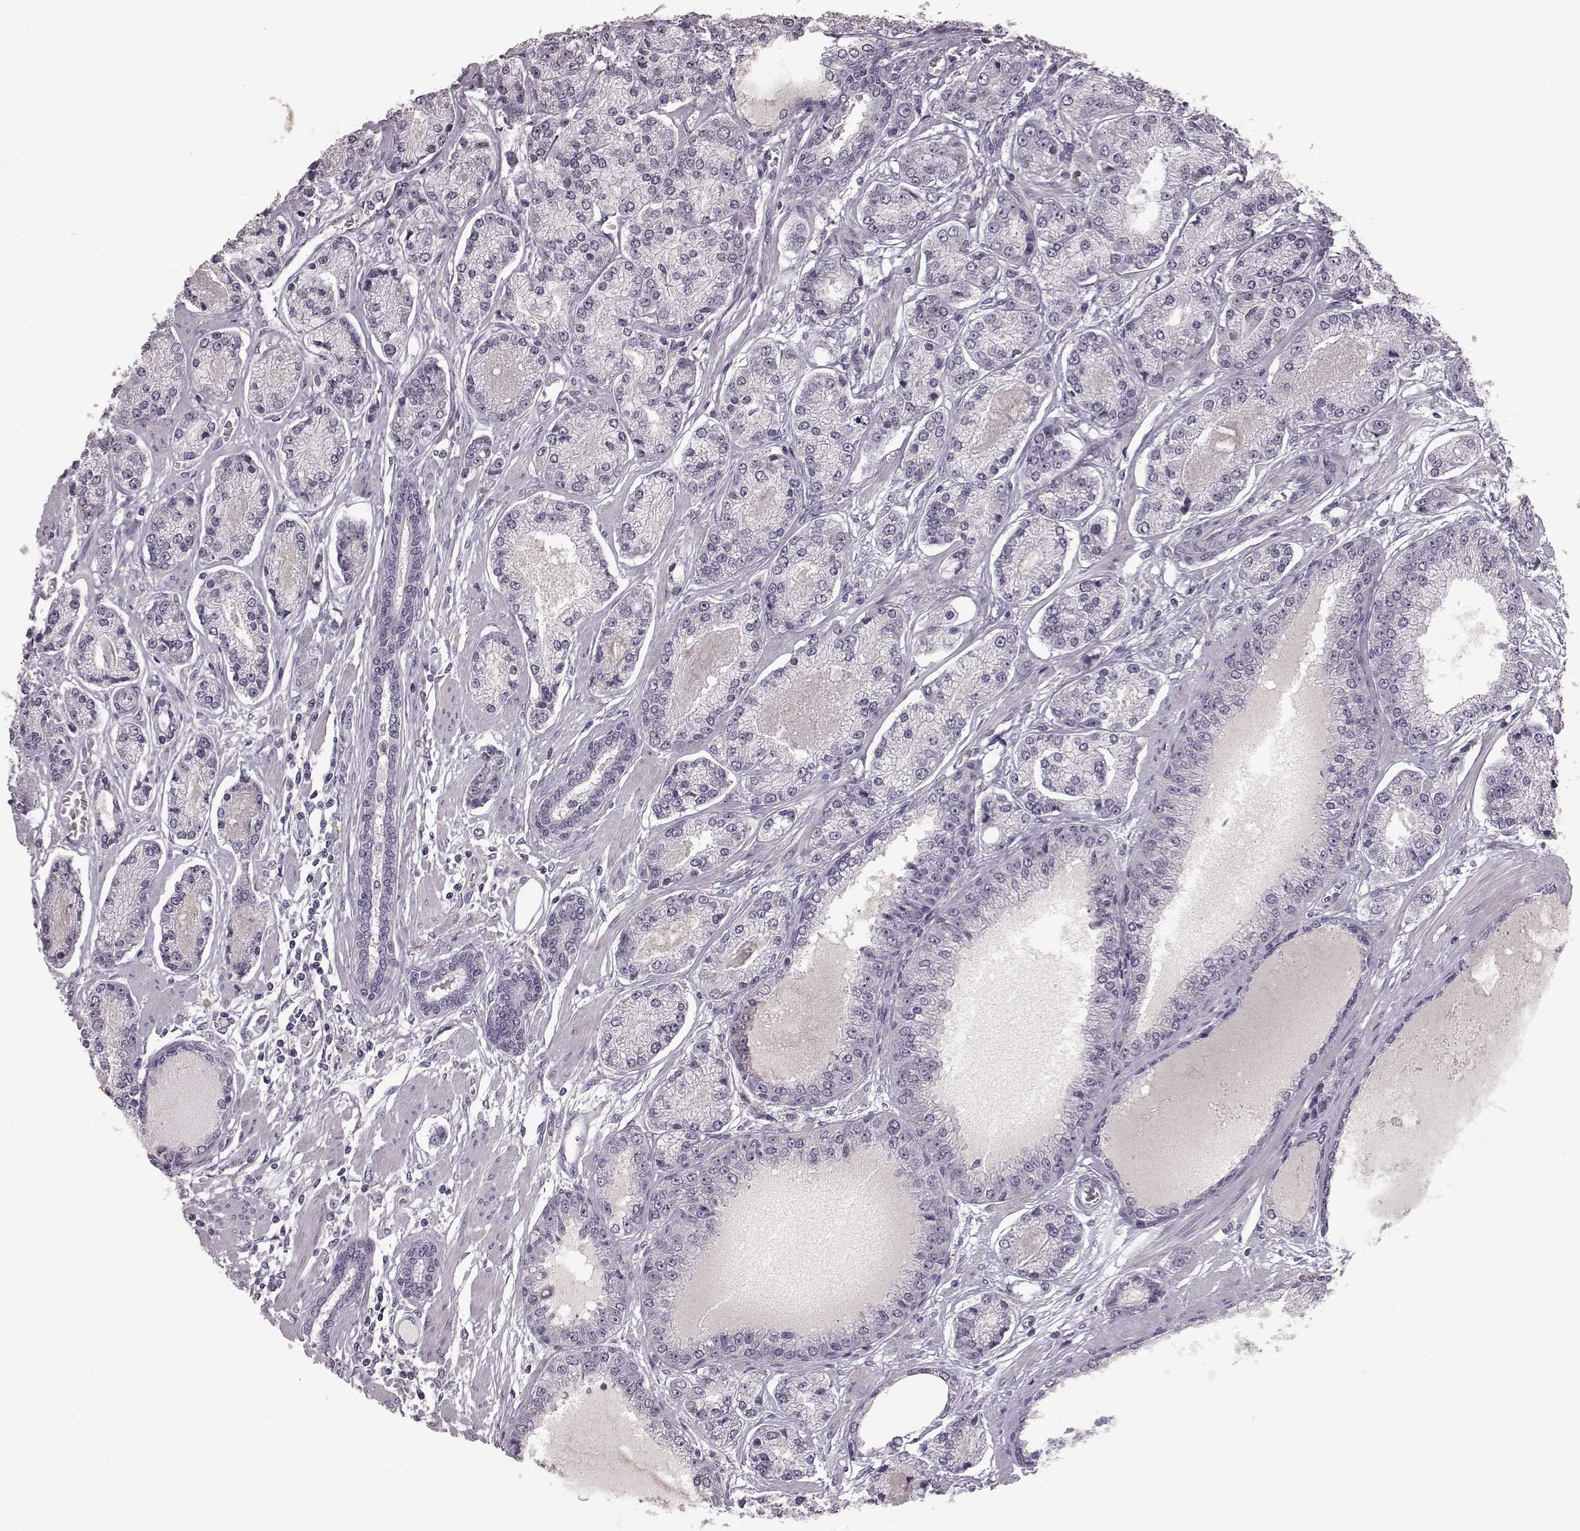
{"staining": {"intensity": "negative", "quantity": "none", "location": "none"}, "tissue": "prostate cancer", "cell_type": "Tumor cells", "image_type": "cancer", "snomed": [{"axis": "morphology", "description": "Adenocarcinoma, NOS"}, {"axis": "topography", "description": "Prostate"}], "caption": "Prostate cancer (adenocarcinoma) was stained to show a protein in brown. There is no significant staining in tumor cells. (Brightfield microscopy of DAB (3,3'-diaminobenzidine) immunohistochemistry (IHC) at high magnification).", "gene": "LHB", "patient": {"sex": "male", "age": 64}}